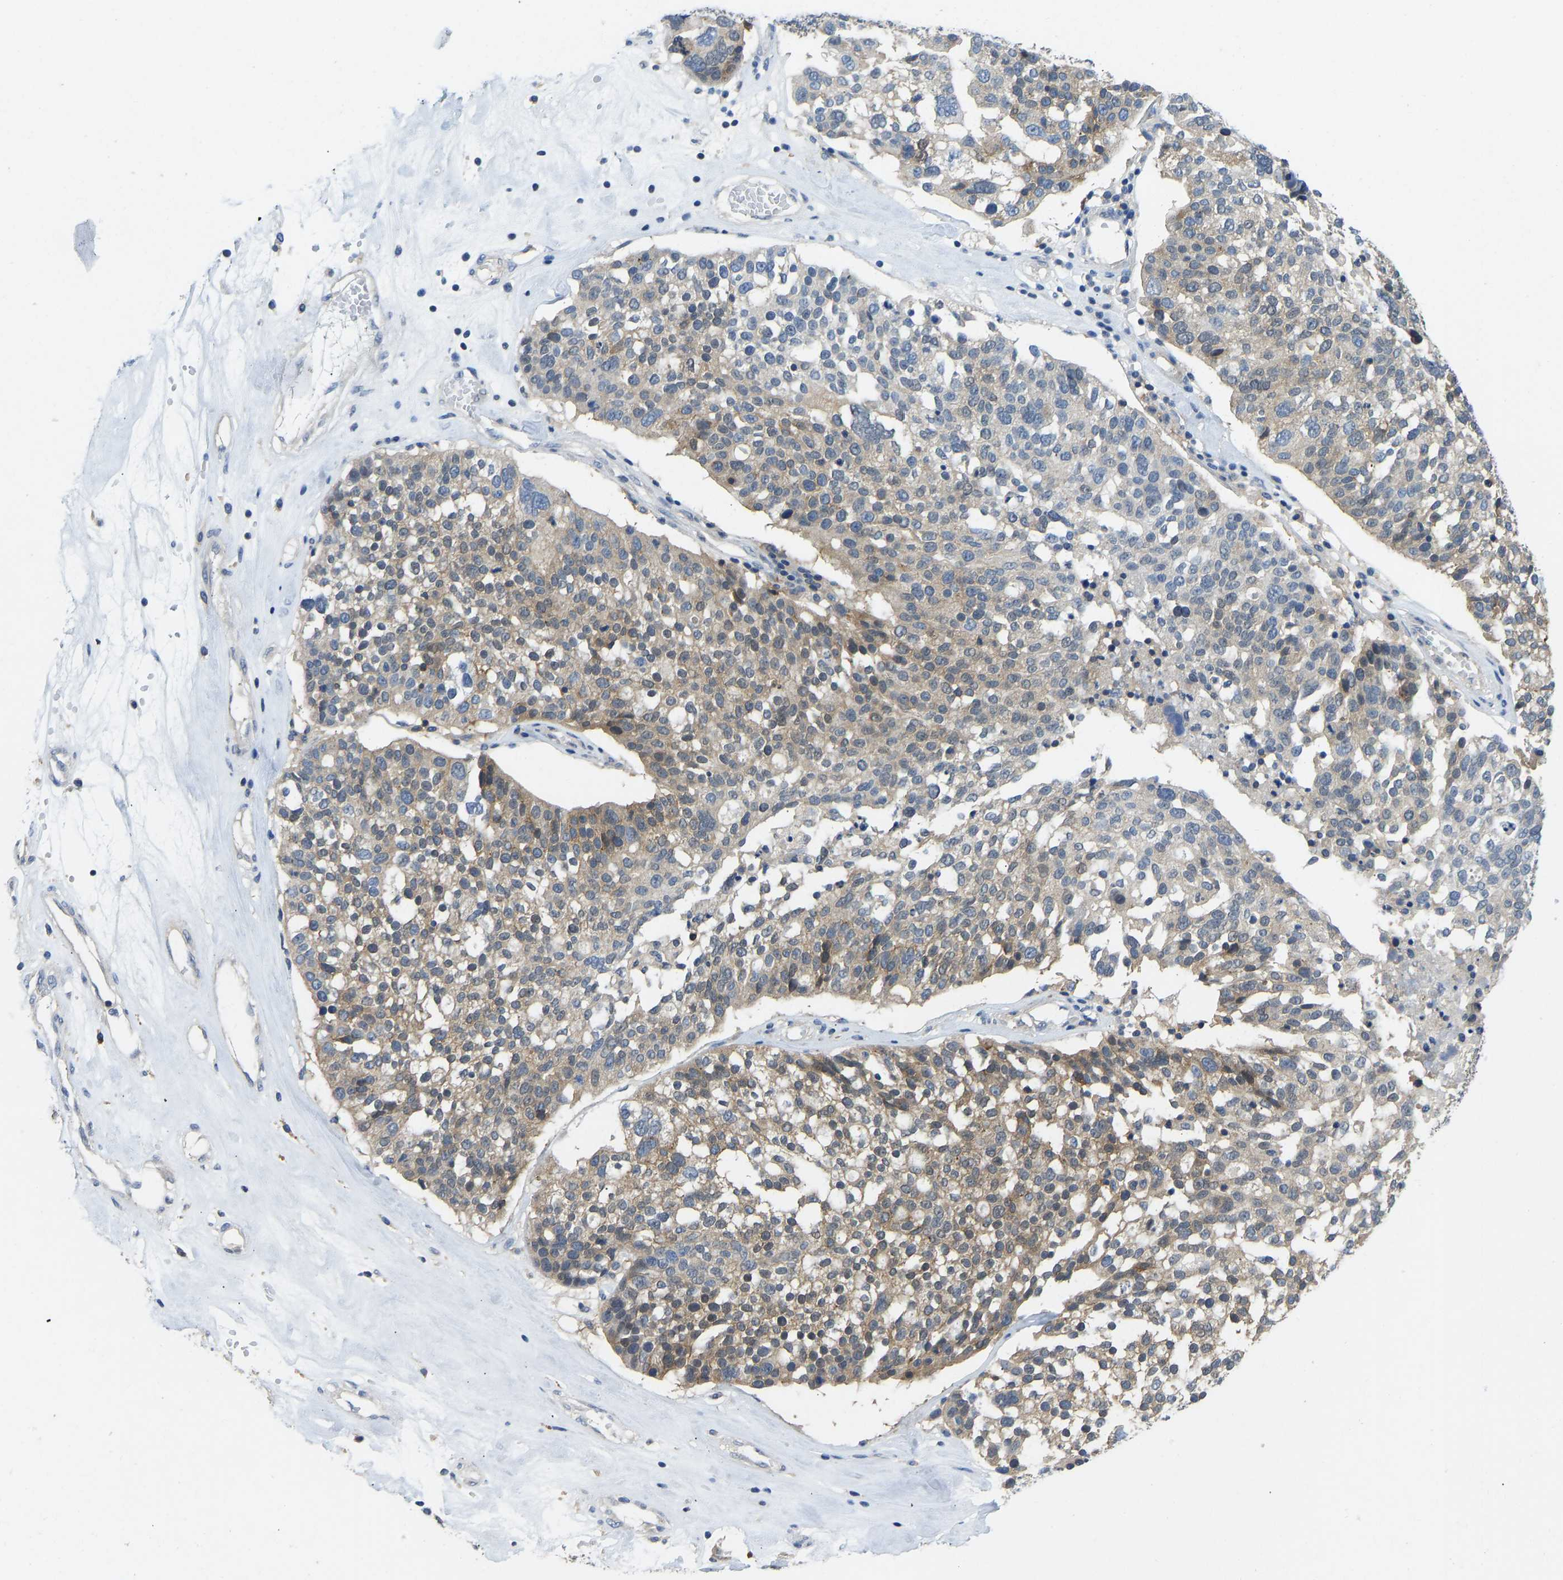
{"staining": {"intensity": "moderate", "quantity": "25%-75%", "location": "cytoplasmic/membranous"}, "tissue": "ovarian cancer", "cell_type": "Tumor cells", "image_type": "cancer", "snomed": [{"axis": "morphology", "description": "Cystadenocarcinoma, serous, NOS"}, {"axis": "topography", "description": "Ovary"}], "caption": "Brown immunohistochemical staining in ovarian serous cystadenocarcinoma demonstrates moderate cytoplasmic/membranous positivity in approximately 25%-75% of tumor cells.", "gene": "NDRG3", "patient": {"sex": "female", "age": 59}}